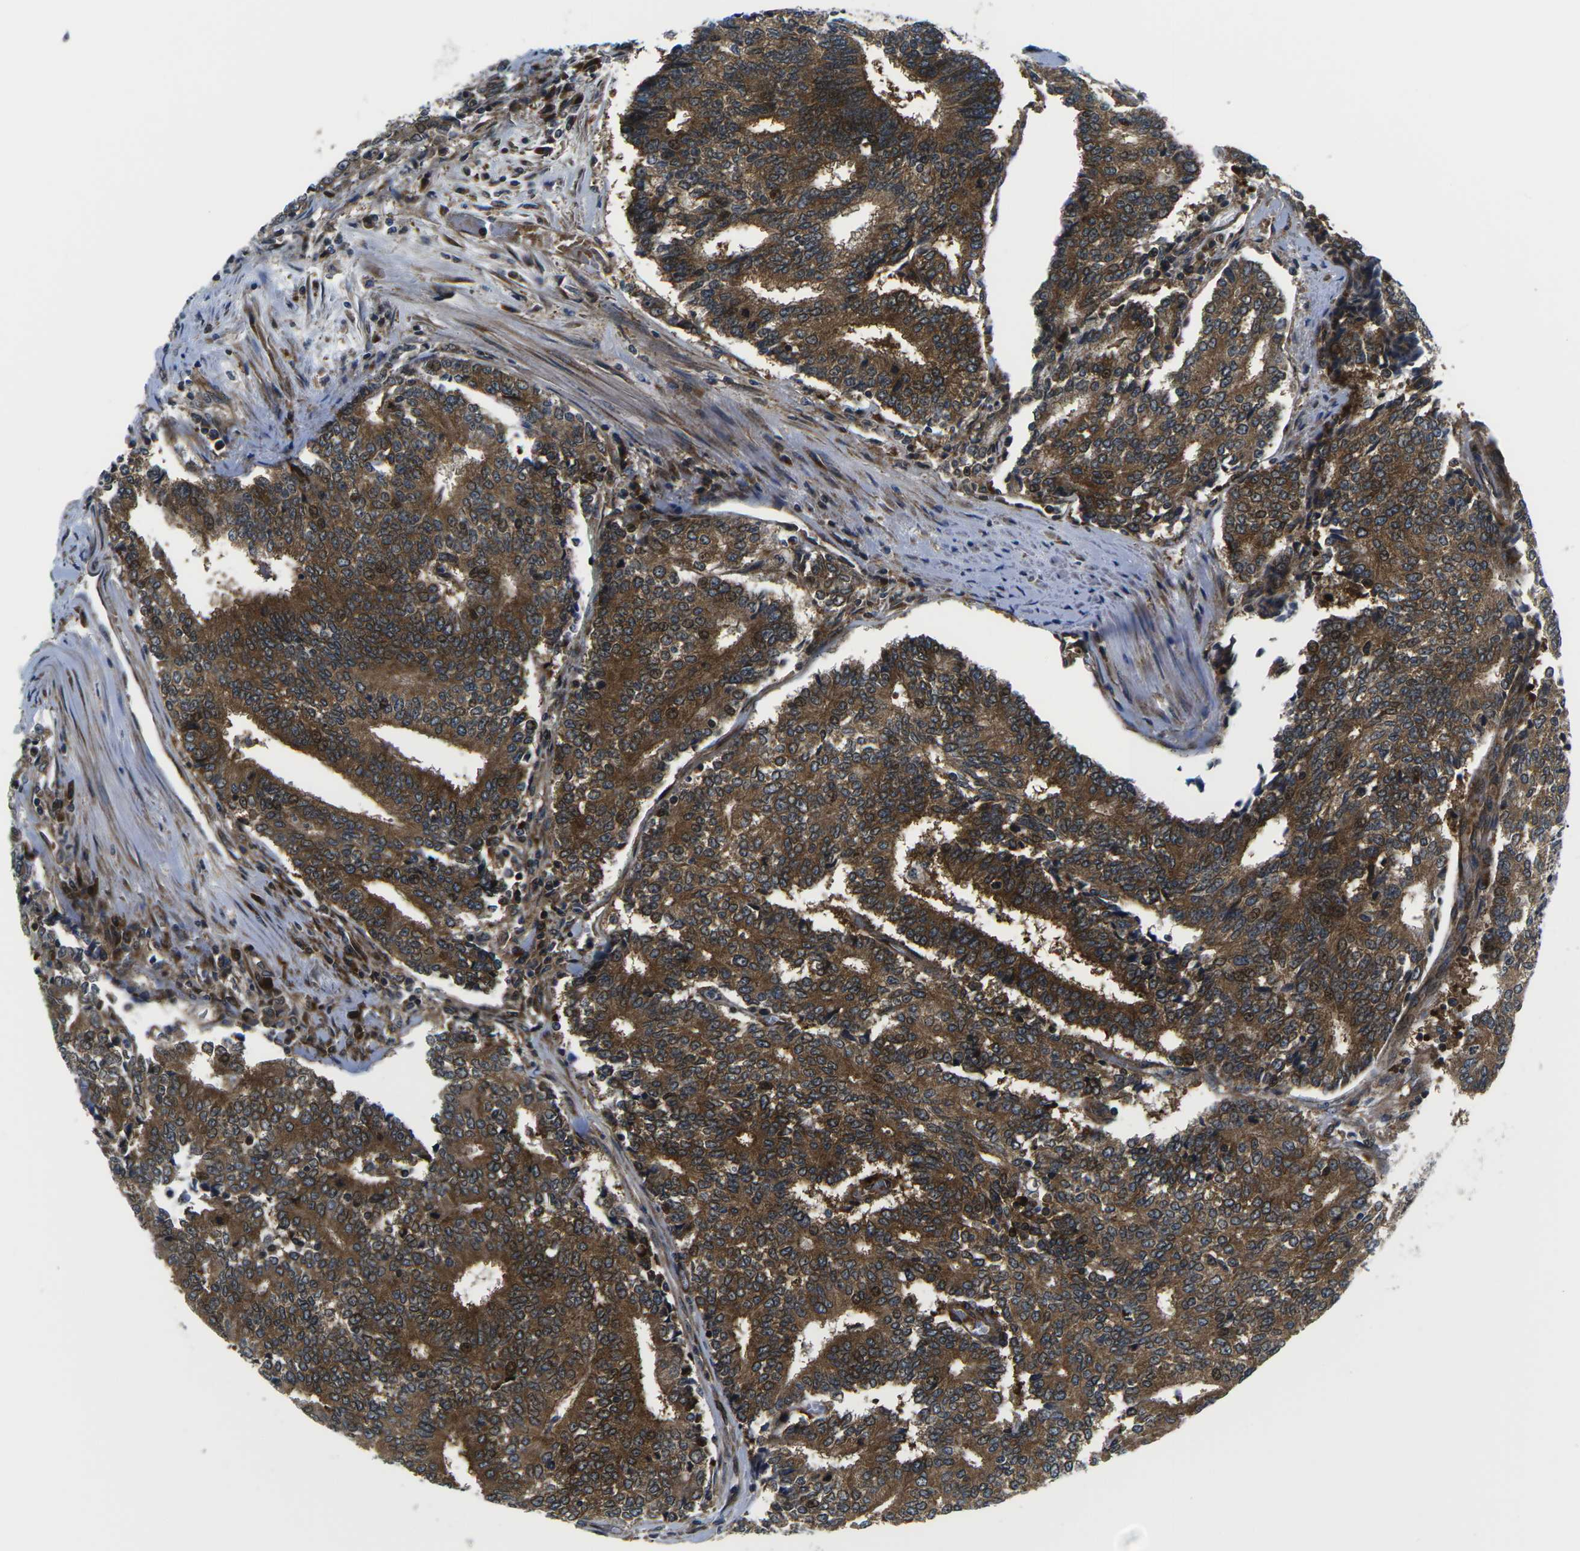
{"staining": {"intensity": "strong", "quantity": ">75%", "location": "cytoplasmic/membranous,nuclear"}, "tissue": "prostate cancer", "cell_type": "Tumor cells", "image_type": "cancer", "snomed": [{"axis": "morphology", "description": "Normal tissue, NOS"}, {"axis": "morphology", "description": "Adenocarcinoma, High grade"}, {"axis": "topography", "description": "Prostate"}, {"axis": "topography", "description": "Seminal veicle"}], "caption": "Immunohistochemical staining of prostate cancer (high-grade adenocarcinoma) displays strong cytoplasmic/membranous and nuclear protein expression in about >75% of tumor cells. The staining was performed using DAB to visualize the protein expression in brown, while the nuclei were stained in blue with hematoxylin (Magnification: 20x).", "gene": "EIF4E", "patient": {"sex": "male", "age": 55}}